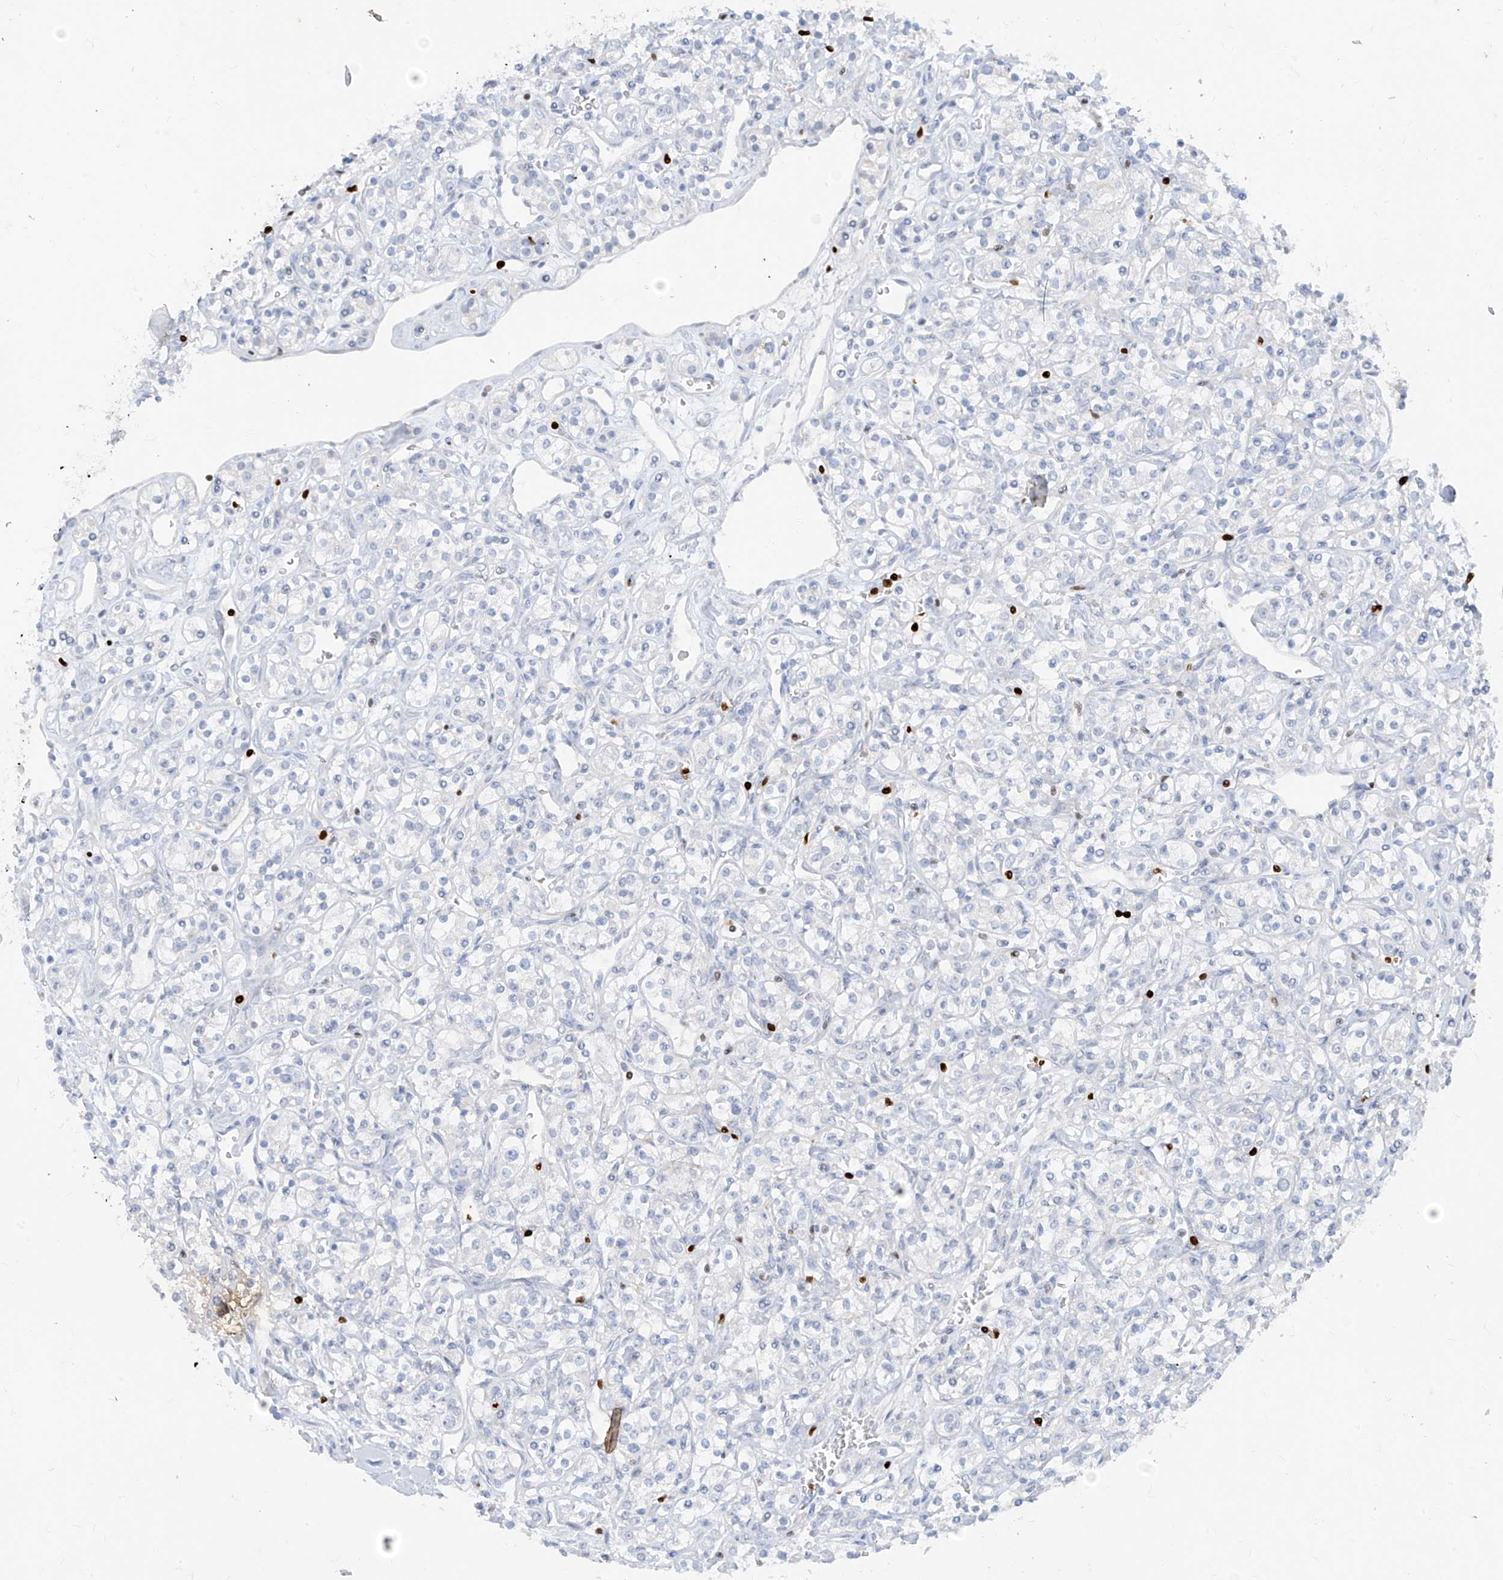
{"staining": {"intensity": "negative", "quantity": "none", "location": "none"}, "tissue": "renal cancer", "cell_type": "Tumor cells", "image_type": "cancer", "snomed": [{"axis": "morphology", "description": "Adenocarcinoma, NOS"}, {"axis": "topography", "description": "Kidney"}], "caption": "Immunohistochemistry histopathology image of neoplastic tissue: human adenocarcinoma (renal) stained with DAB displays no significant protein expression in tumor cells.", "gene": "TBX21", "patient": {"sex": "male", "age": 77}}